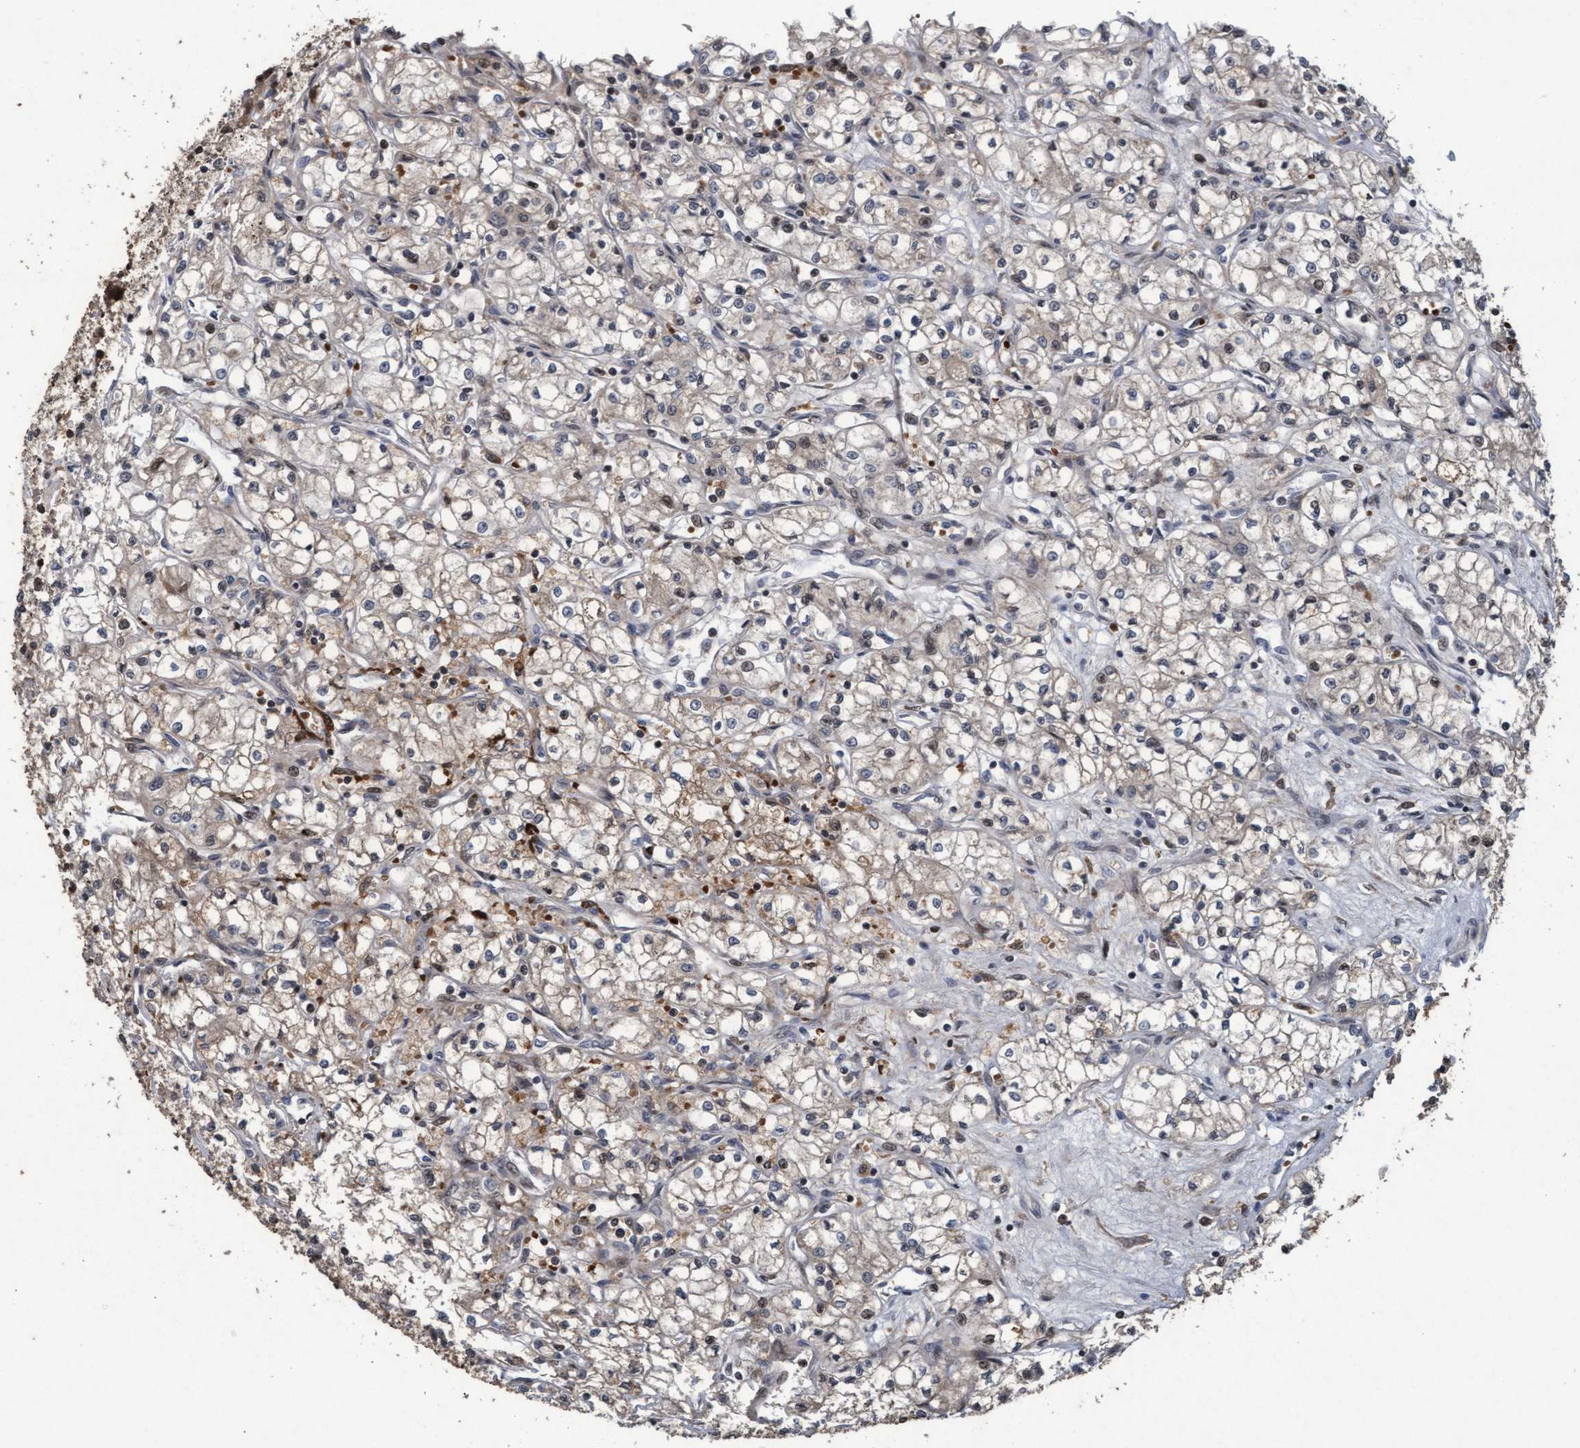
{"staining": {"intensity": "weak", "quantity": "25%-75%", "location": "cytoplasmic/membranous"}, "tissue": "renal cancer", "cell_type": "Tumor cells", "image_type": "cancer", "snomed": [{"axis": "morphology", "description": "Normal tissue, NOS"}, {"axis": "morphology", "description": "Adenocarcinoma, NOS"}, {"axis": "topography", "description": "Kidney"}], "caption": "Protein expression by immunohistochemistry (IHC) exhibits weak cytoplasmic/membranous positivity in about 25%-75% of tumor cells in renal cancer.", "gene": "KCNC2", "patient": {"sex": "male", "age": 59}}